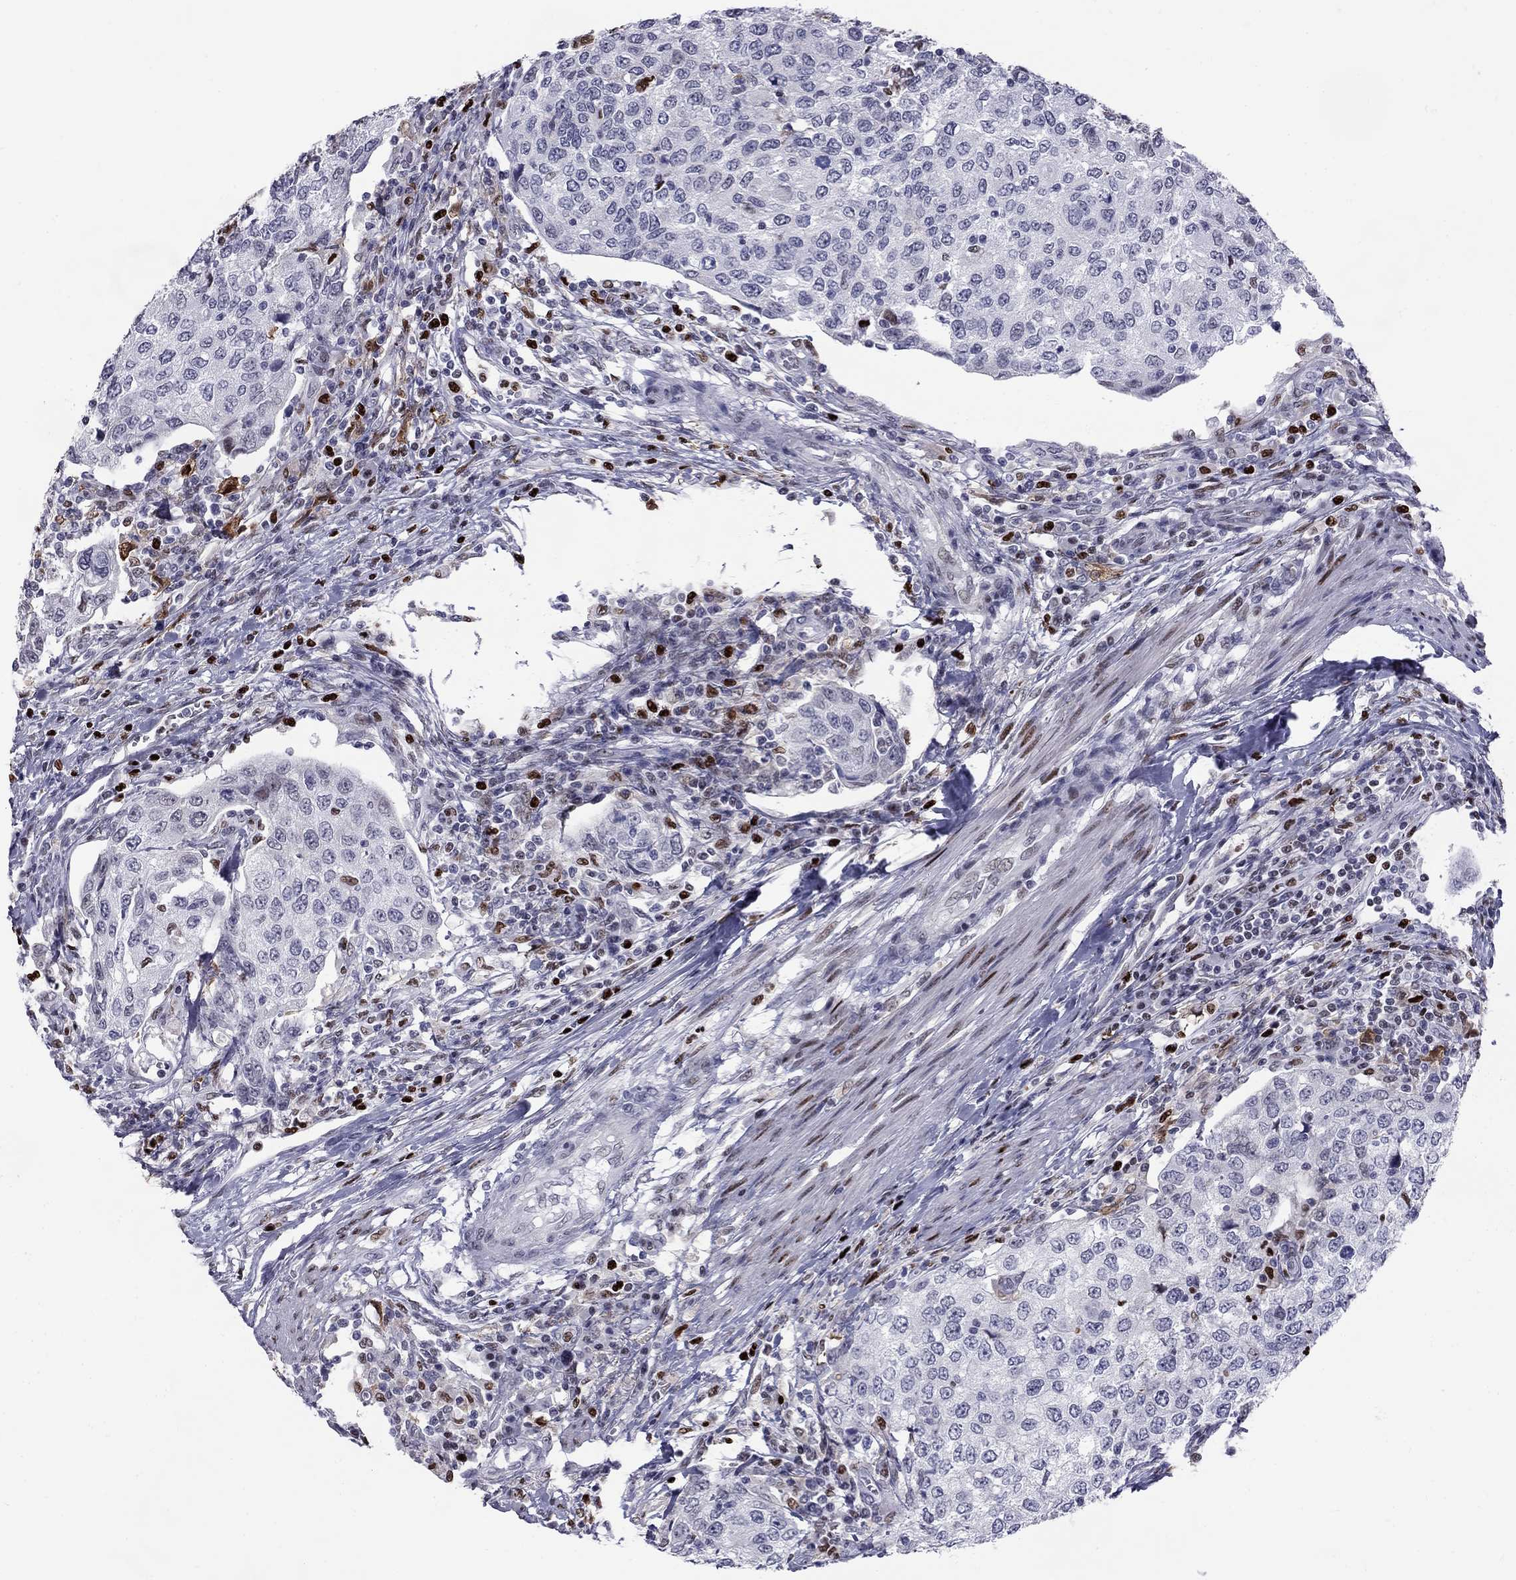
{"staining": {"intensity": "negative", "quantity": "none", "location": "none"}, "tissue": "urothelial cancer", "cell_type": "Tumor cells", "image_type": "cancer", "snomed": [{"axis": "morphology", "description": "Urothelial carcinoma, High grade"}, {"axis": "topography", "description": "Urinary bladder"}], "caption": "Protein analysis of urothelial cancer displays no significant positivity in tumor cells. The staining is performed using DAB brown chromogen with nuclei counter-stained in using hematoxylin.", "gene": "PCGF3", "patient": {"sex": "female", "age": 78}}